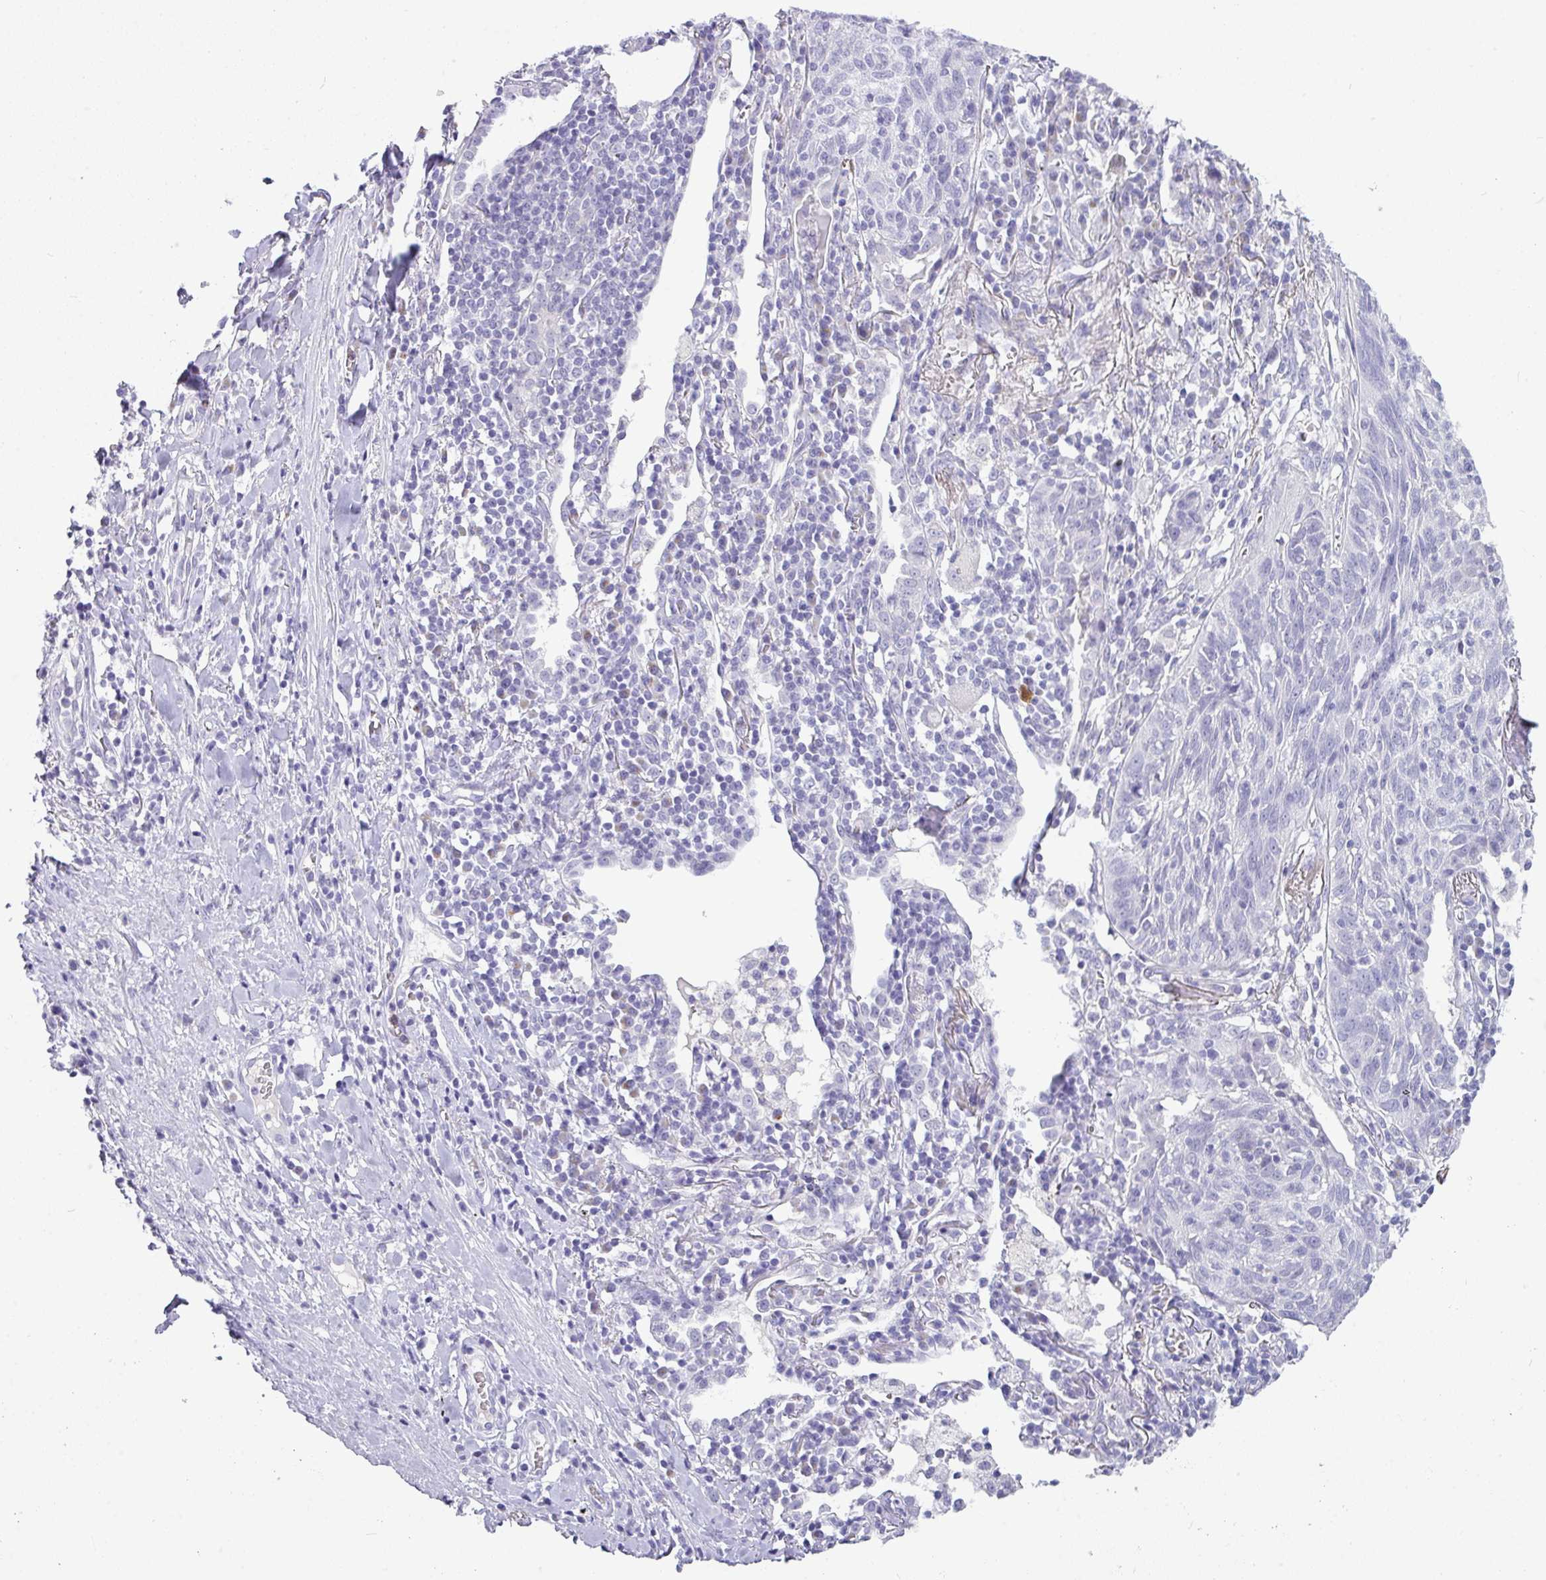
{"staining": {"intensity": "negative", "quantity": "none", "location": "none"}, "tissue": "lung cancer", "cell_type": "Tumor cells", "image_type": "cancer", "snomed": [{"axis": "morphology", "description": "Squamous cell carcinoma, NOS"}, {"axis": "topography", "description": "Lung"}], "caption": "Immunohistochemical staining of lung cancer reveals no significant expression in tumor cells.", "gene": "ZNF524", "patient": {"sex": "female", "age": 66}}